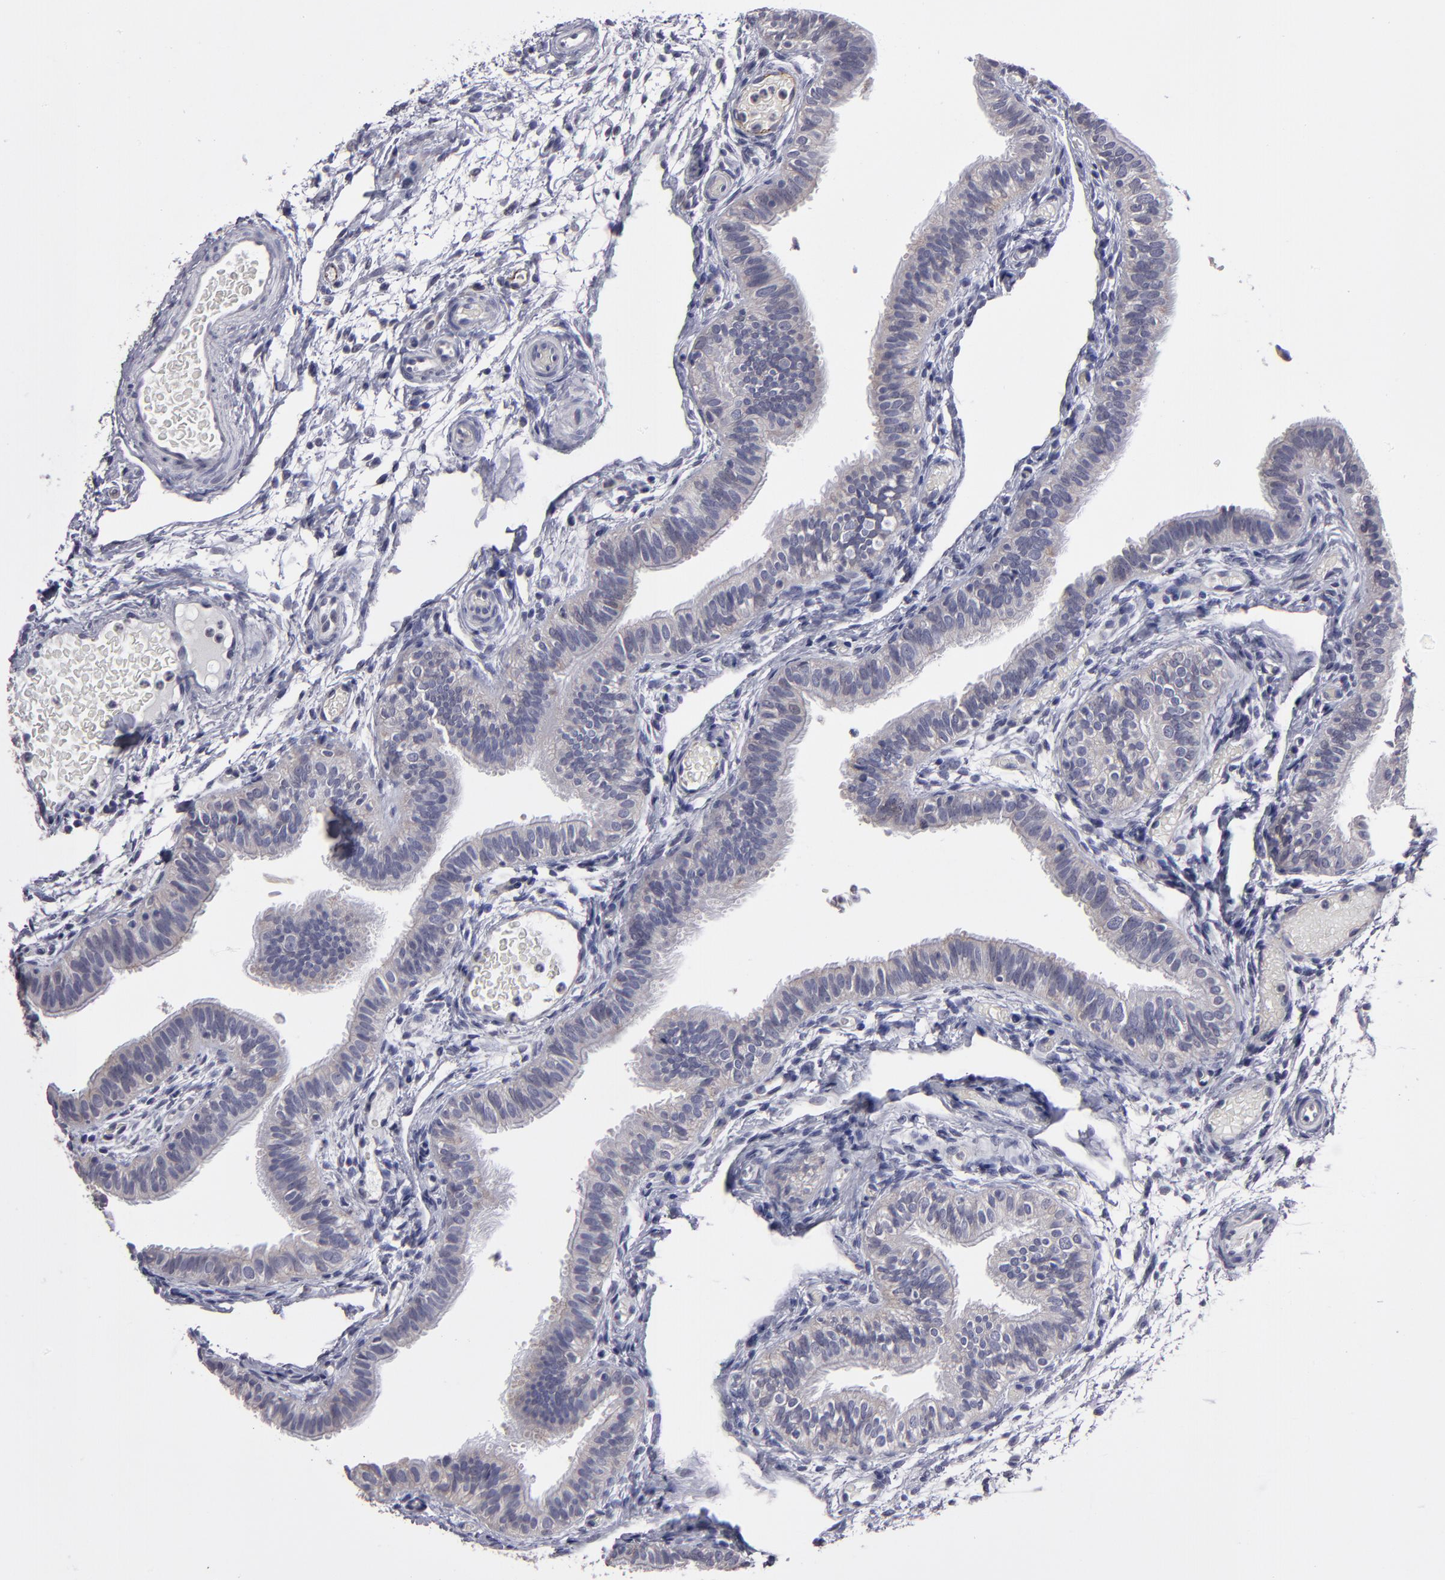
{"staining": {"intensity": "weak", "quantity": "25%-75%", "location": "cytoplasmic/membranous"}, "tissue": "fallopian tube", "cell_type": "Glandular cells", "image_type": "normal", "snomed": [{"axis": "morphology", "description": "Normal tissue, NOS"}, {"axis": "morphology", "description": "Dermoid, NOS"}, {"axis": "topography", "description": "Fallopian tube"}], "caption": "Protein staining shows weak cytoplasmic/membranous positivity in approximately 25%-75% of glandular cells in unremarkable fallopian tube.", "gene": "ZNF175", "patient": {"sex": "female", "age": 33}}